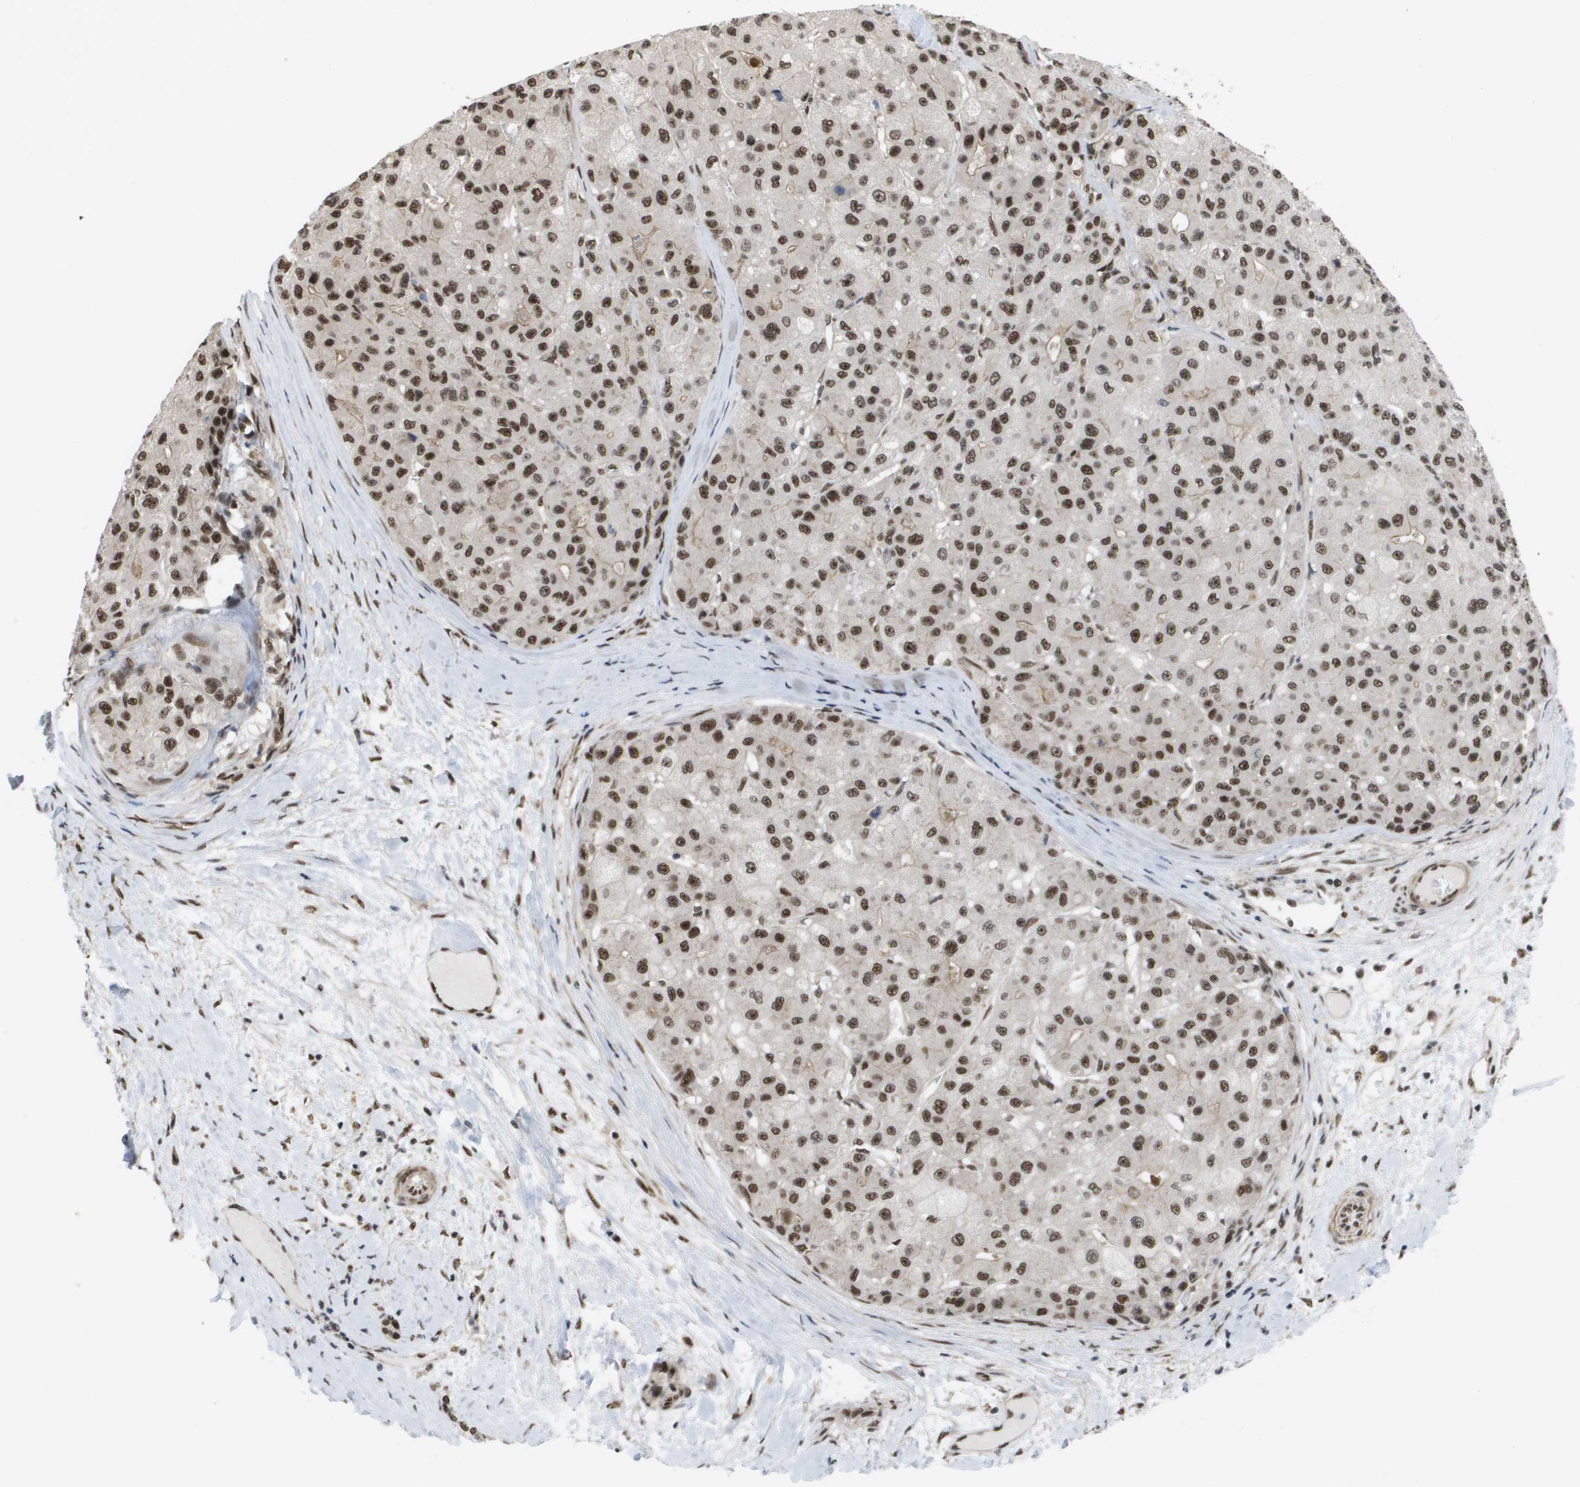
{"staining": {"intensity": "strong", "quantity": ">75%", "location": "nuclear"}, "tissue": "liver cancer", "cell_type": "Tumor cells", "image_type": "cancer", "snomed": [{"axis": "morphology", "description": "Carcinoma, Hepatocellular, NOS"}, {"axis": "topography", "description": "Liver"}], "caption": "Immunohistochemical staining of human hepatocellular carcinoma (liver) exhibits high levels of strong nuclear protein expression in approximately >75% of tumor cells.", "gene": "CDT1", "patient": {"sex": "male", "age": 80}}